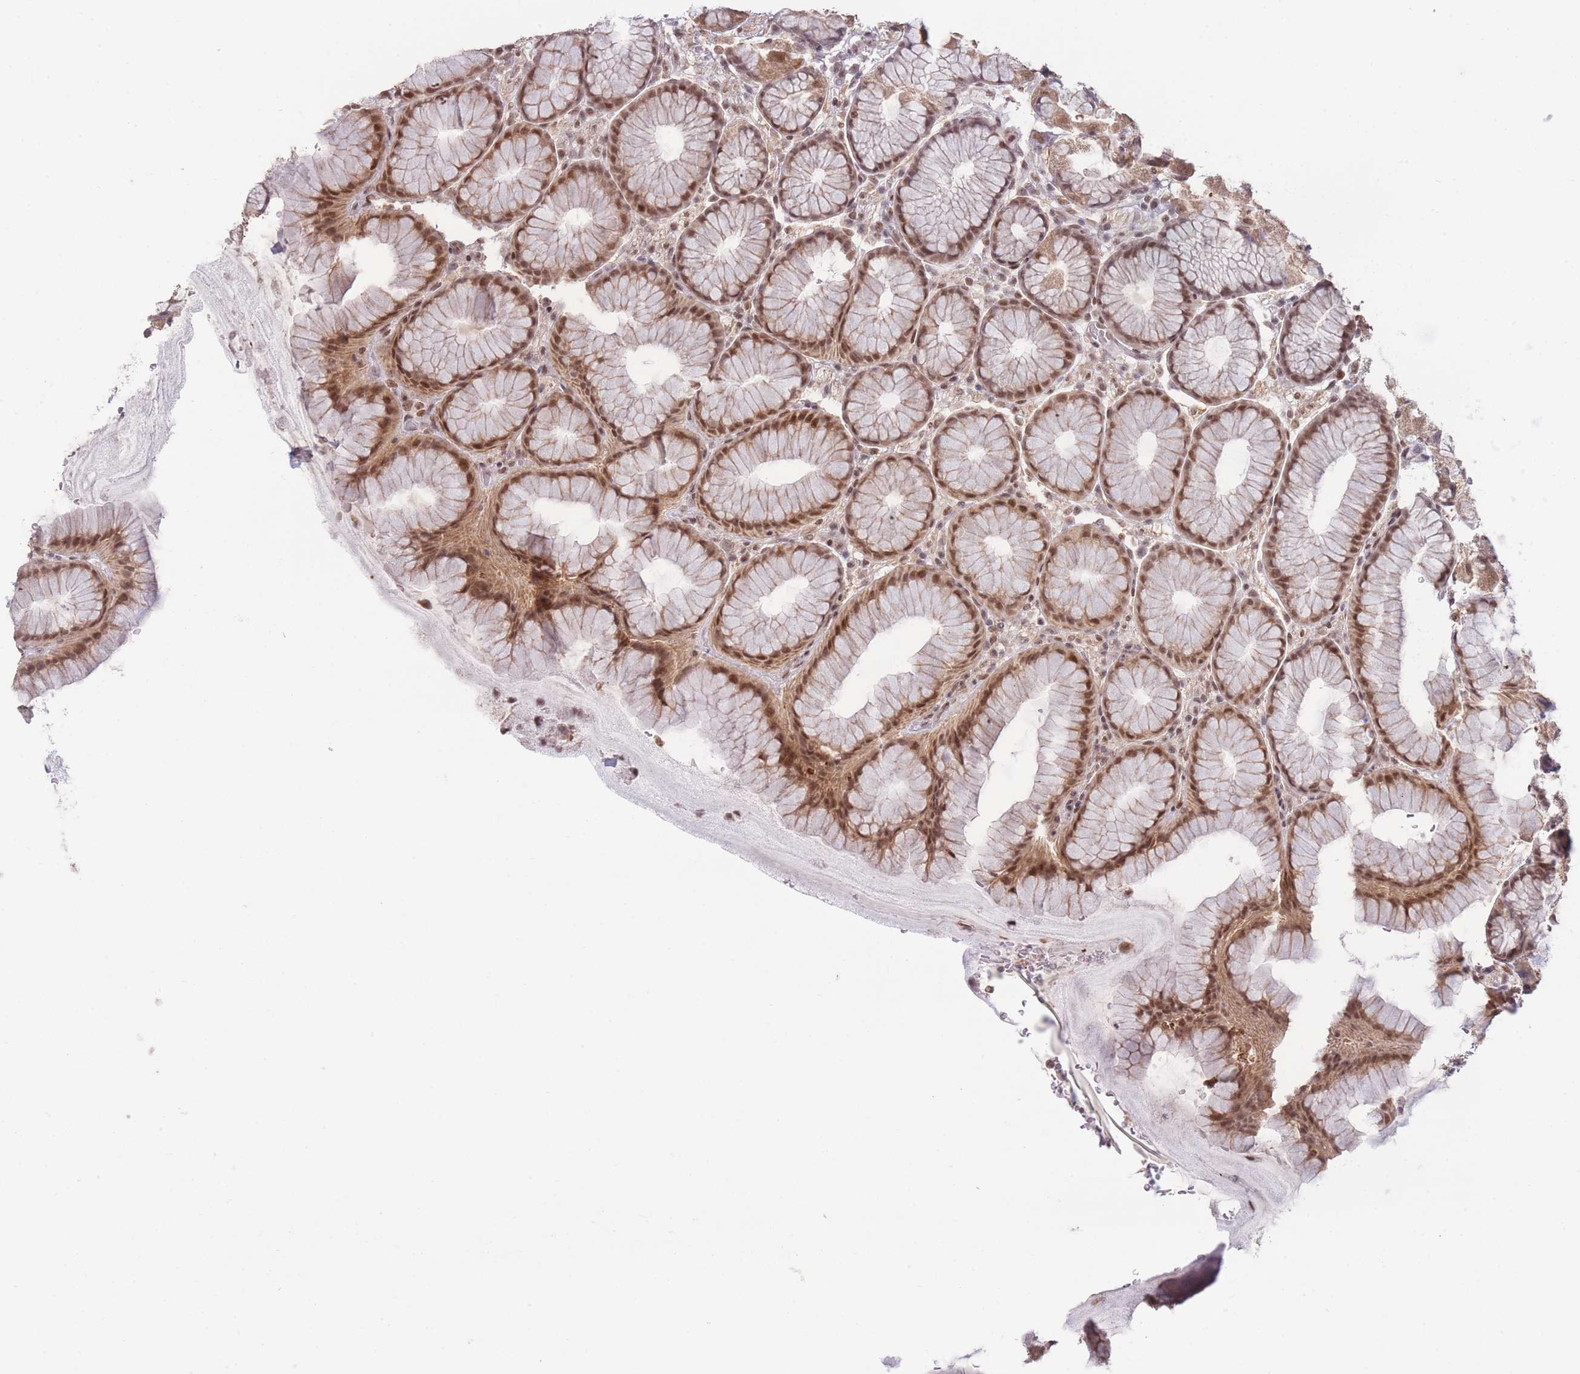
{"staining": {"intensity": "moderate", "quantity": ">75%", "location": "nuclear"}, "tissue": "stomach", "cell_type": "Glandular cells", "image_type": "normal", "snomed": [{"axis": "morphology", "description": "Normal tissue, NOS"}, {"axis": "topography", "description": "Stomach"}], "caption": "Stomach stained with IHC displays moderate nuclear positivity in approximately >75% of glandular cells. (IHC, brightfield microscopy, high magnification).", "gene": "CARD8", "patient": {"sex": "male", "age": 57}}